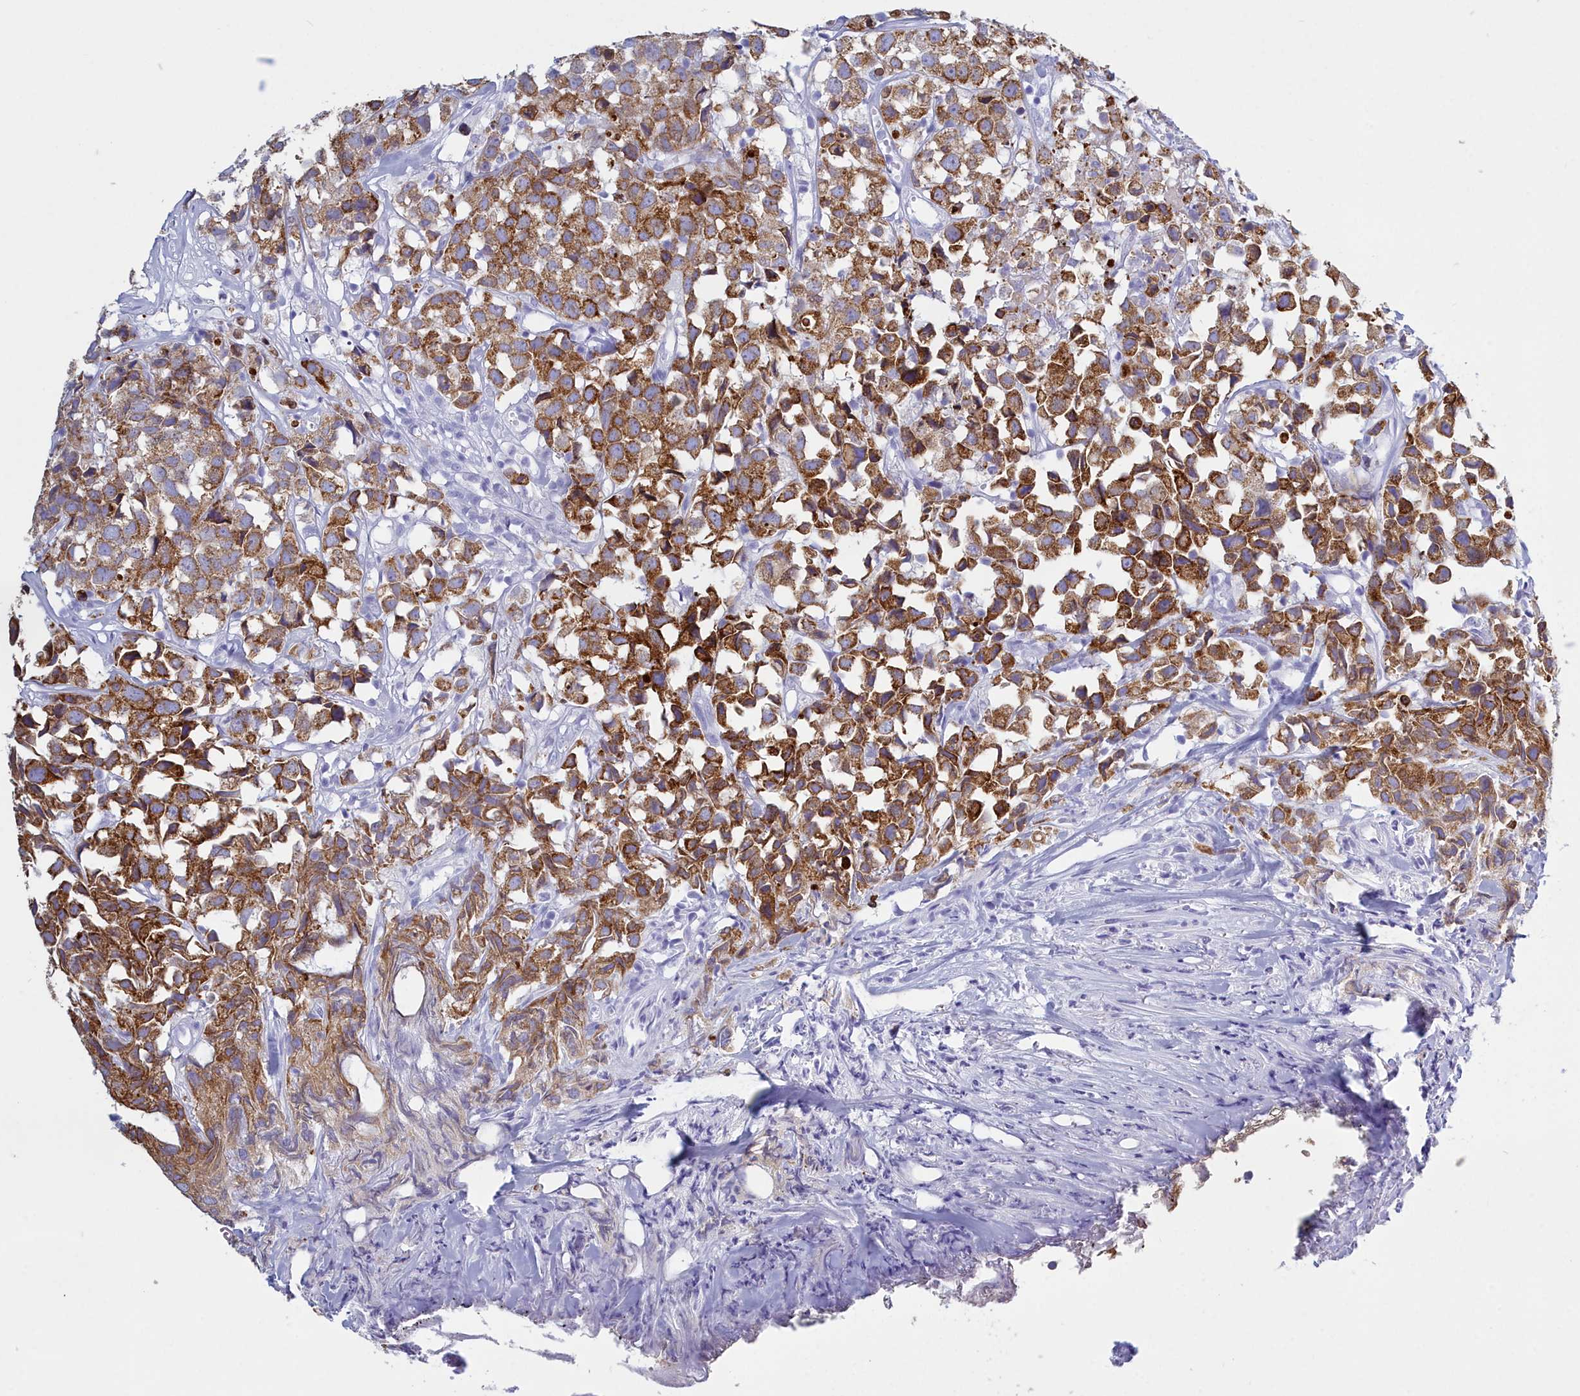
{"staining": {"intensity": "strong", "quantity": ">75%", "location": "cytoplasmic/membranous"}, "tissue": "urothelial cancer", "cell_type": "Tumor cells", "image_type": "cancer", "snomed": [{"axis": "morphology", "description": "Urothelial carcinoma, High grade"}, {"axis": "topography", "description": "Urinary bladder"}], "caption": "A high-resolution image shows IHC staining of urothelial carcinoma (high-grade), which reveals strong cytoplasmic/membranous expression in about >75% of tumor cells.", "gene": "TMEM97", "patient": {"sex": "female", "age": 75}}